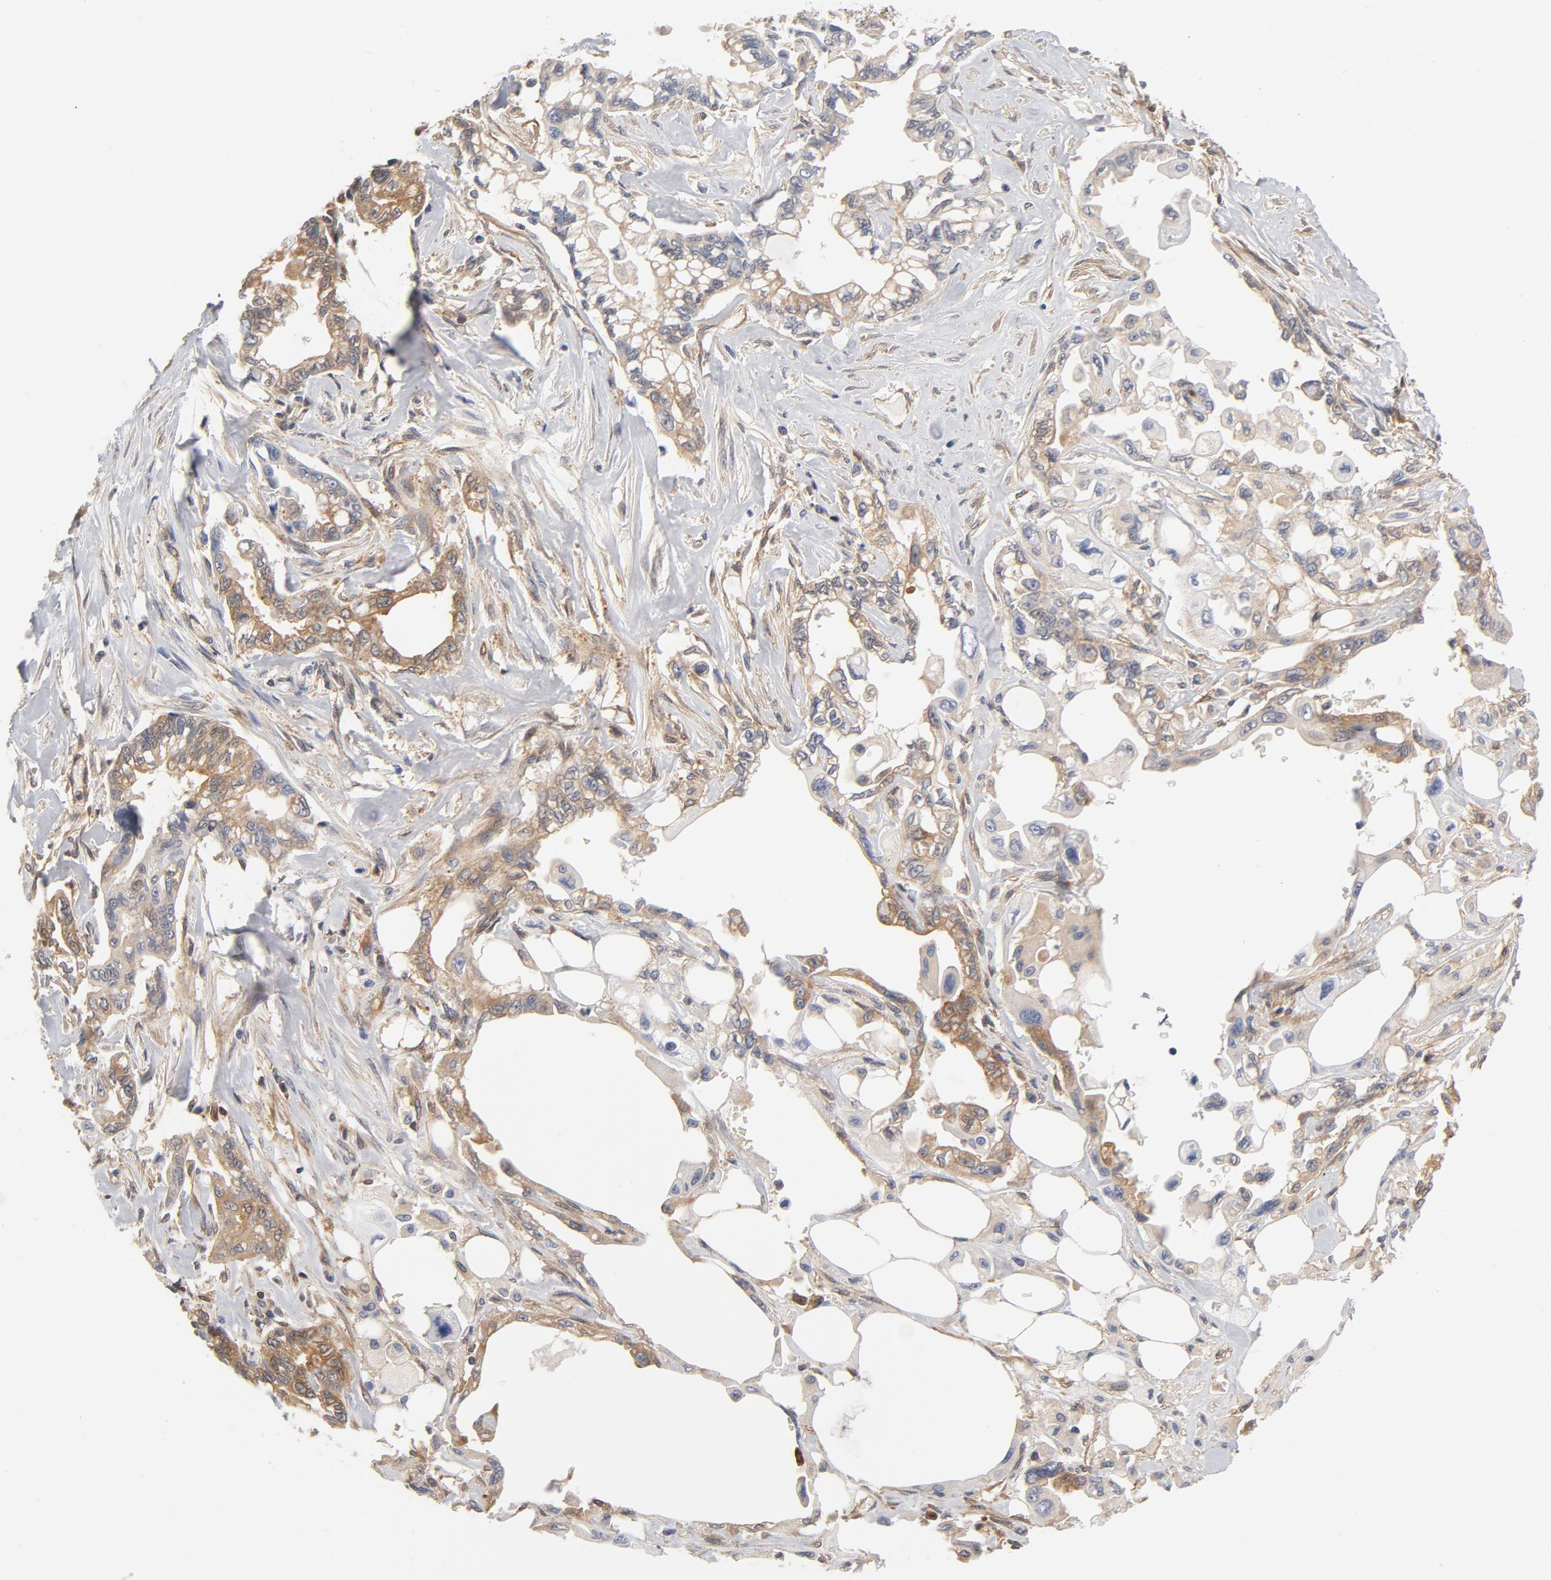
{"staining": {"intensity": "weak", "quantity": "25%-75%", "location": "cytoplasmic/membranous"}, "tissue": "pancreatic cancer", "cell_type": "Tumor cells", "image_type": "cancer", "snomed": [{"axis": "morphology", "description": "Normal tissue, NOS"}, {"axis": "topography", "description": "Pancreas"}], "caption": "This is an image of IHC staining of pancreatic cancer, which shows weak positivity in the cytoplasmic/membranous of tumor cells.", "gene": "ASMTL", "patient": {"sex": "male", "age": 42}}